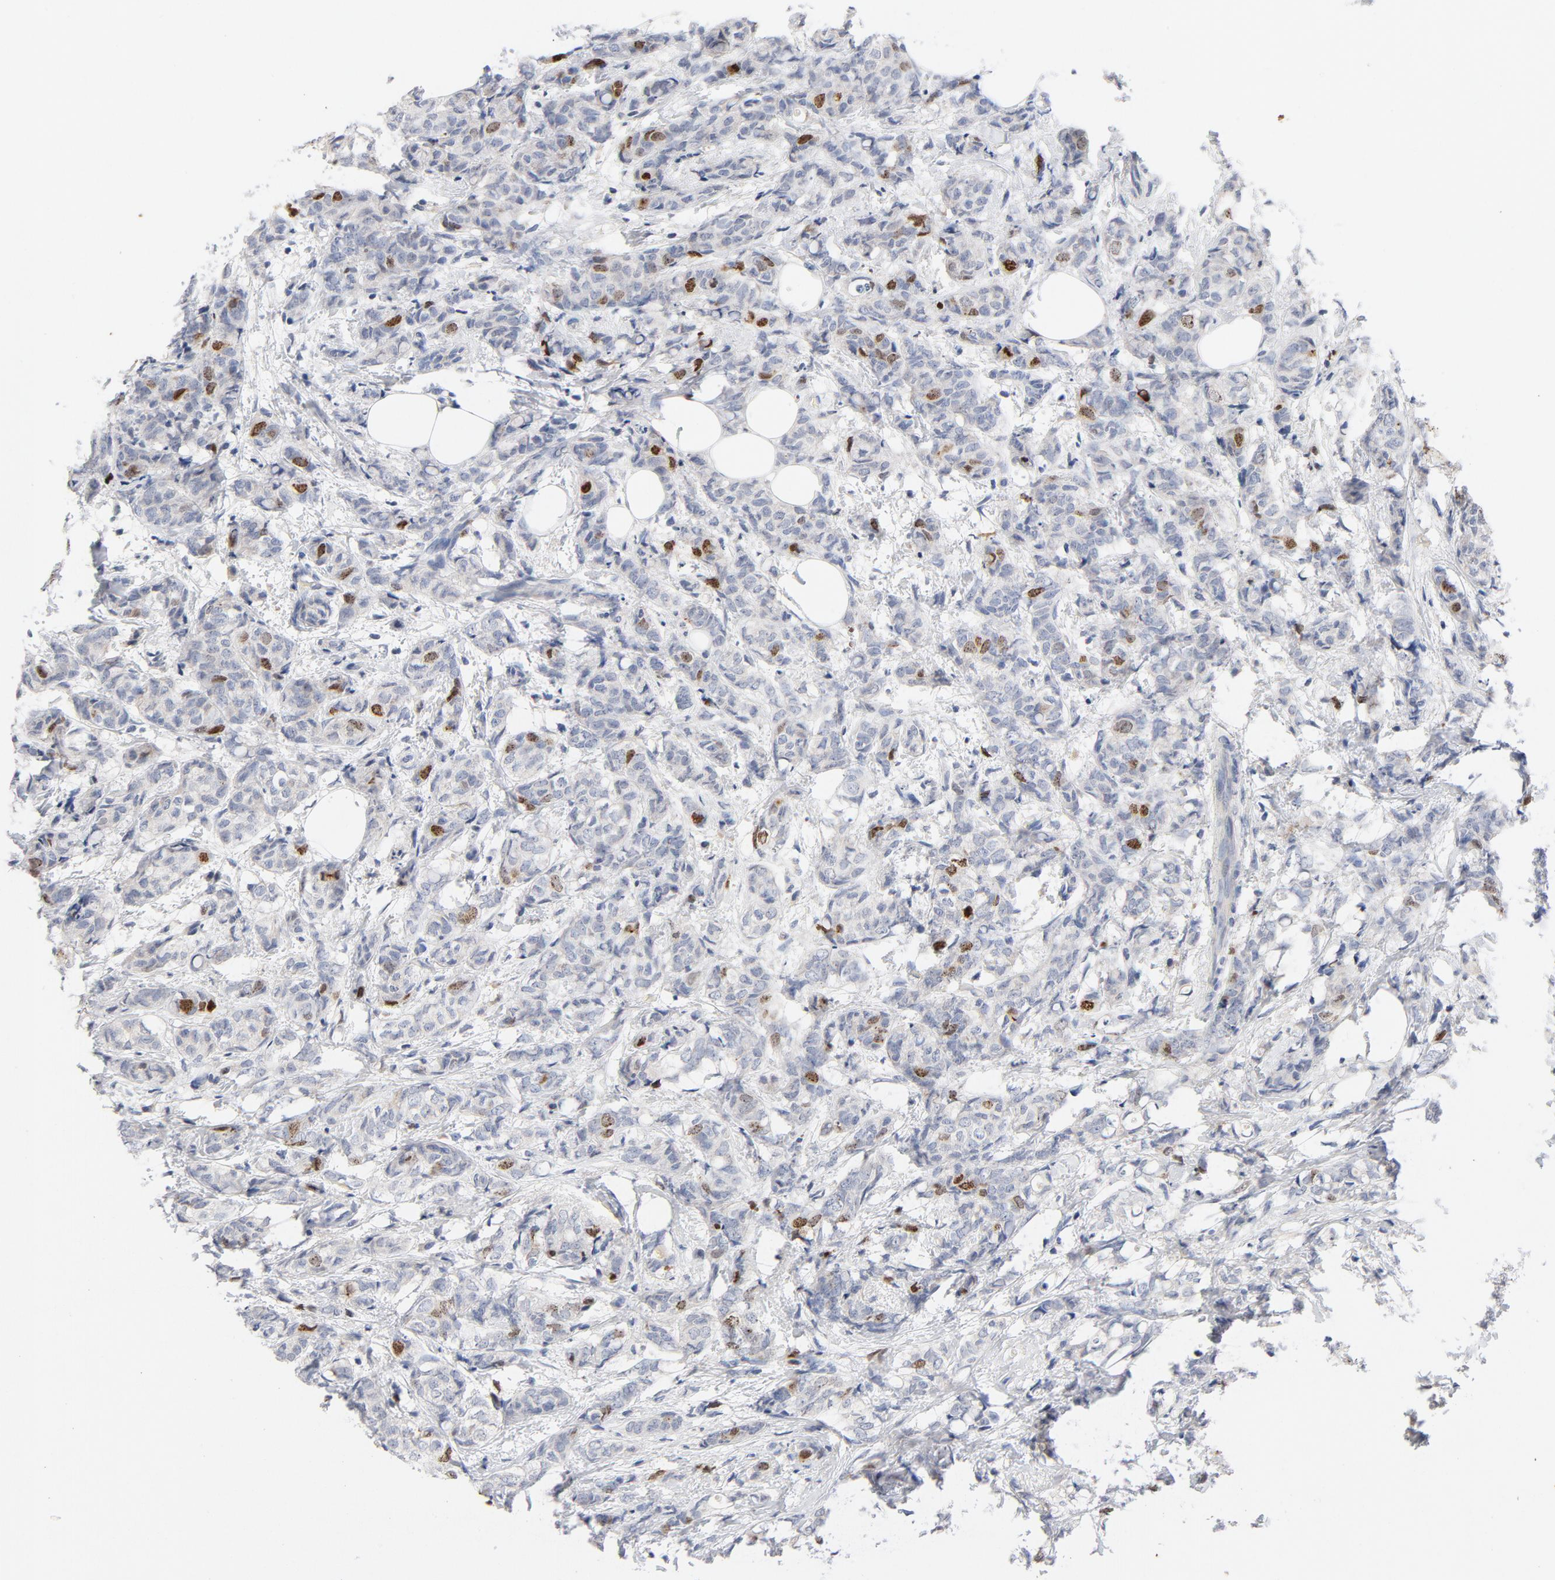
{"staining": {"intensity": "moderate", "quantity": "<25%", "location": "nuclear"}, "tissue": "breast cancer", "cell_type": "Tumor cells", "image_type": "cancer", "snomed": [{"axis": "morphology", "description": "Lobular carcinoma"}, {"axis": "topography", "description": "Breast"}], "caption": "About <25% of tumor cells in human breast cancer reveal moderate nuclear protein positivity as visualized by brown immunohistochemical staining.", "gene": "BIRC5", "patient": {"sex": "female", "age": 60}}